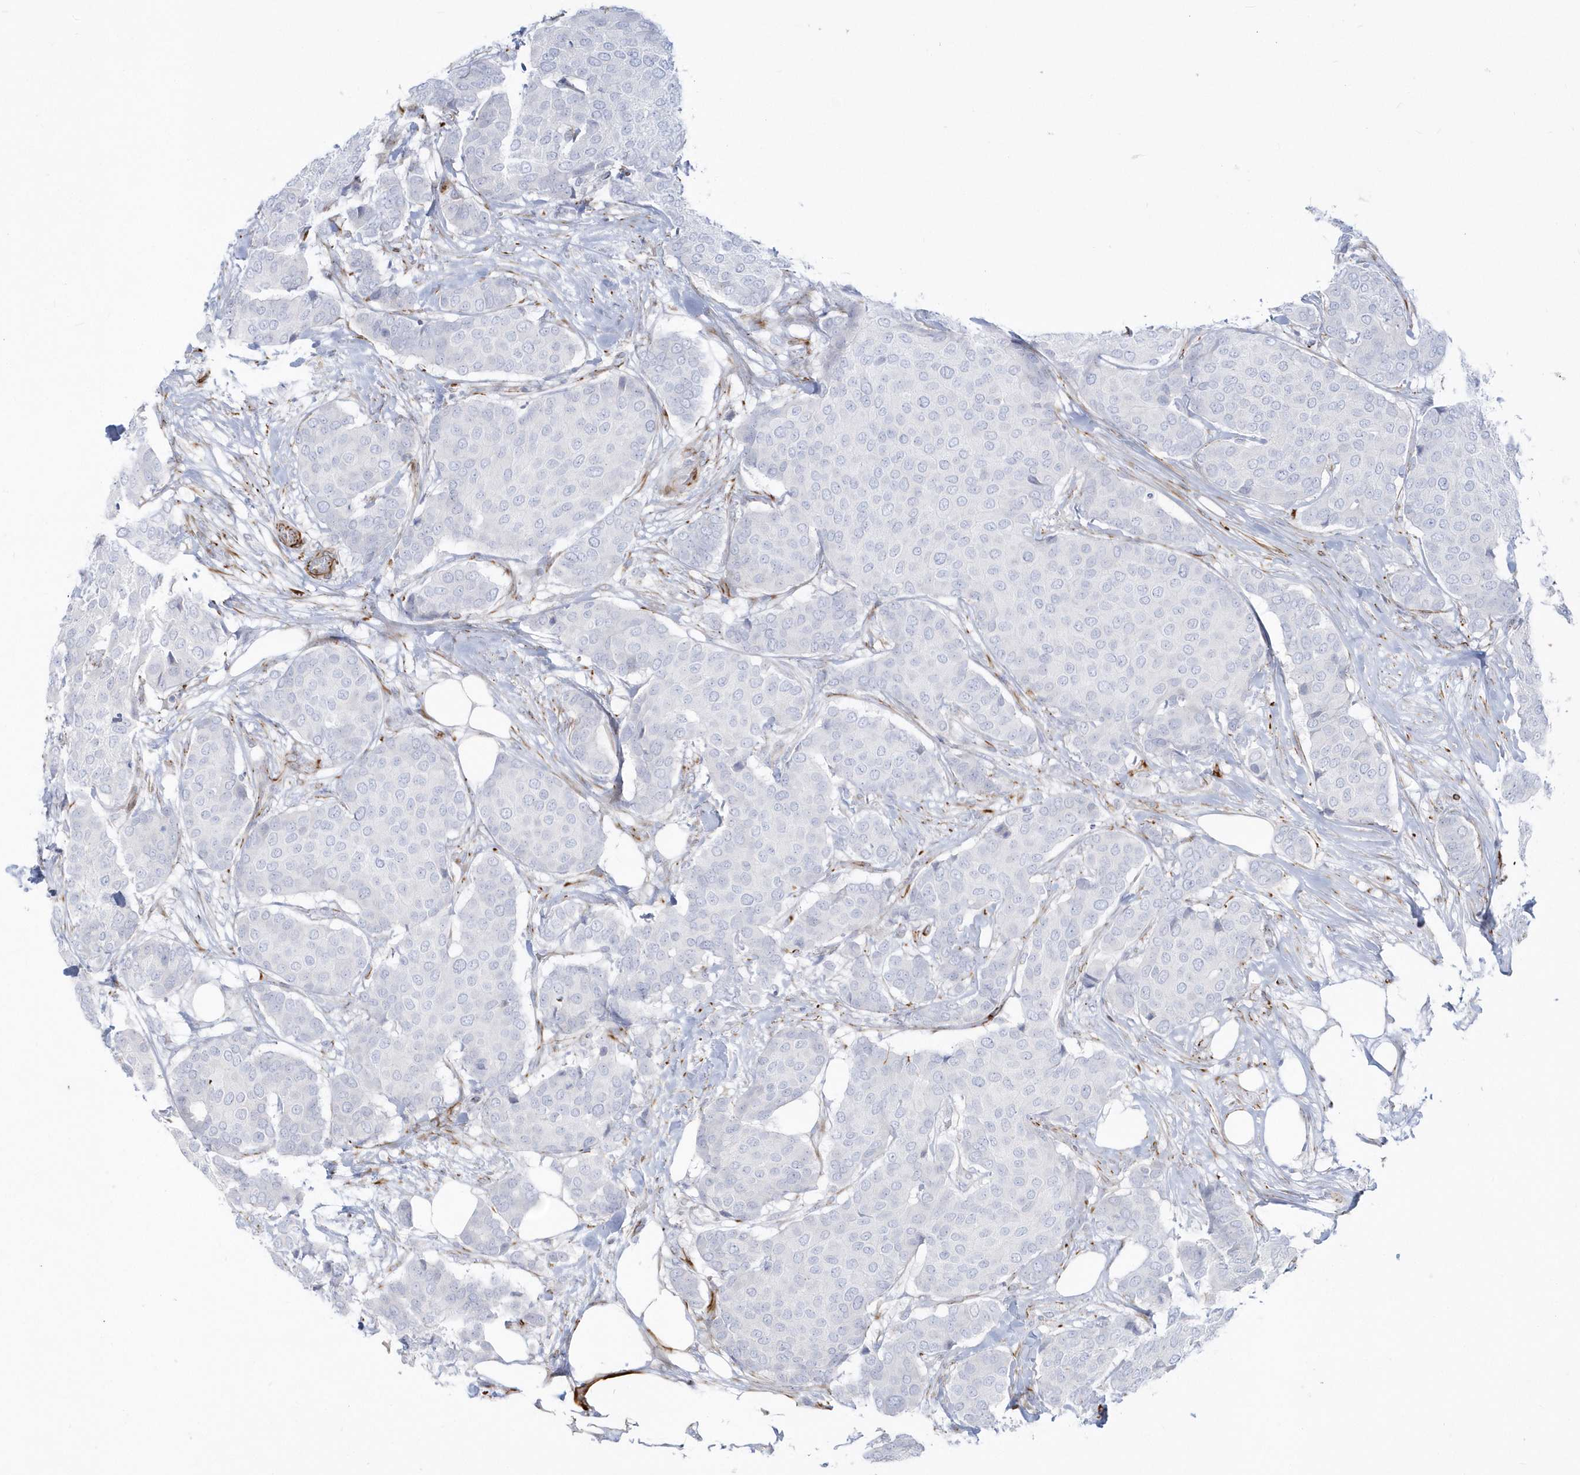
{"staining": {"intensity": "negative", "quantity": "none", "location": "none"}, "tissue": "breast cancer", "cell_type": "Tumor cells", "image_type": "cancer", "snomed": [{"axis": "morphology", "description": "Duct carcinoma"}, {"axis": "topography", "description": "Breast"}], "caption": "A high-resolution image shows immunohistochemistry staining of breast cancer, which displays no significant staining in tumor cells.", "gene": "PPIL6", "patient": {"sex": "female", "age": 75}}